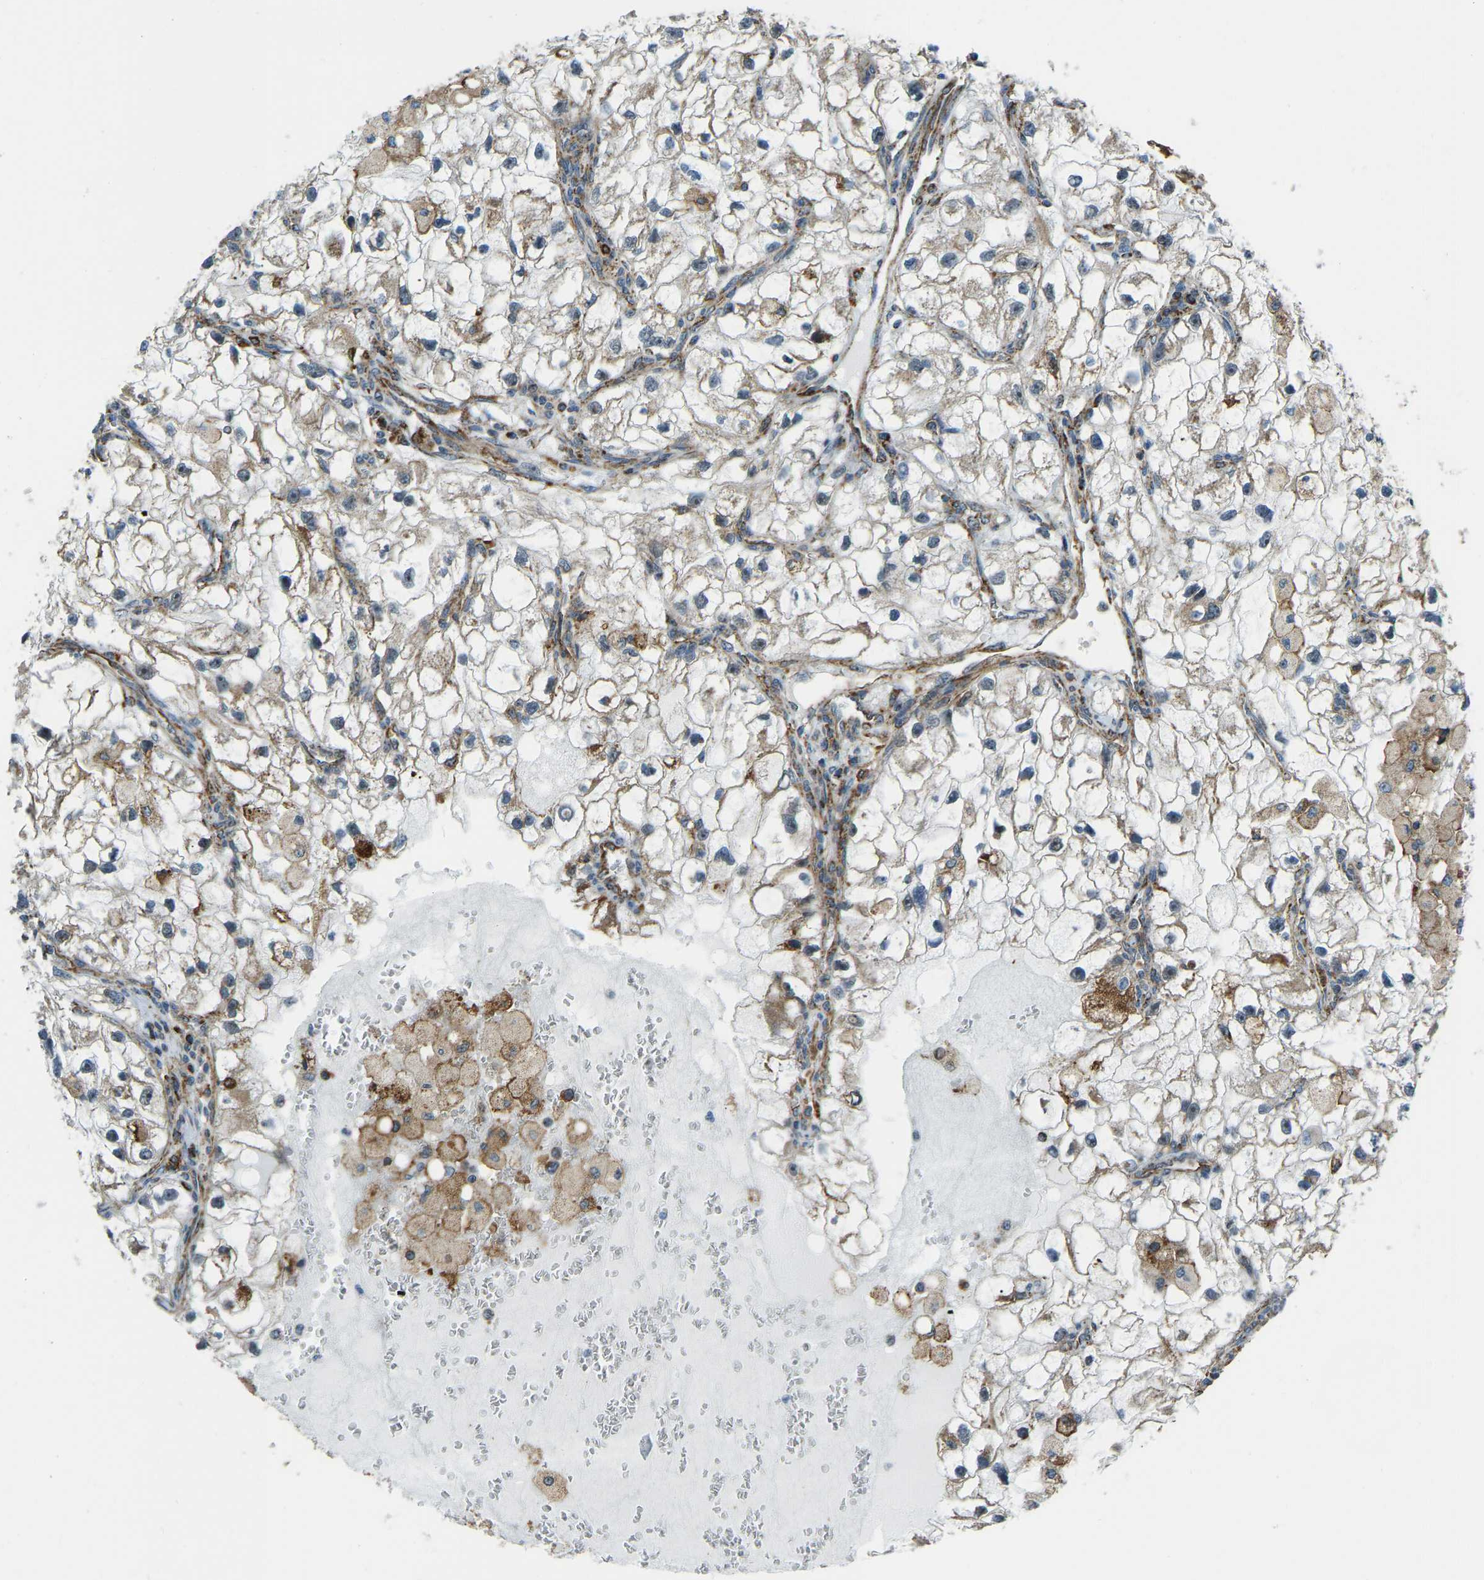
{"staining": {"intensity": "weak", "quantity": ">75%", "location": "cytoplasmic/membranous"}, "tissue": "renal cancer", "cell_type": "Tumor cells", "image_type": "cancer", "snomed": [{"axis": "morphology", "description": "Adenocarcinoma, NOS"}, {"axis": "topography", "description": "Kidney"}], "caption": "About >75% of tumor cells in renal cancer reveal weak cytoplasmic/membranous protein expression as visualized by brown immunohistochemical staining.", "gene": "RBM33", "patient": {"sex": "female", "age": 70}}